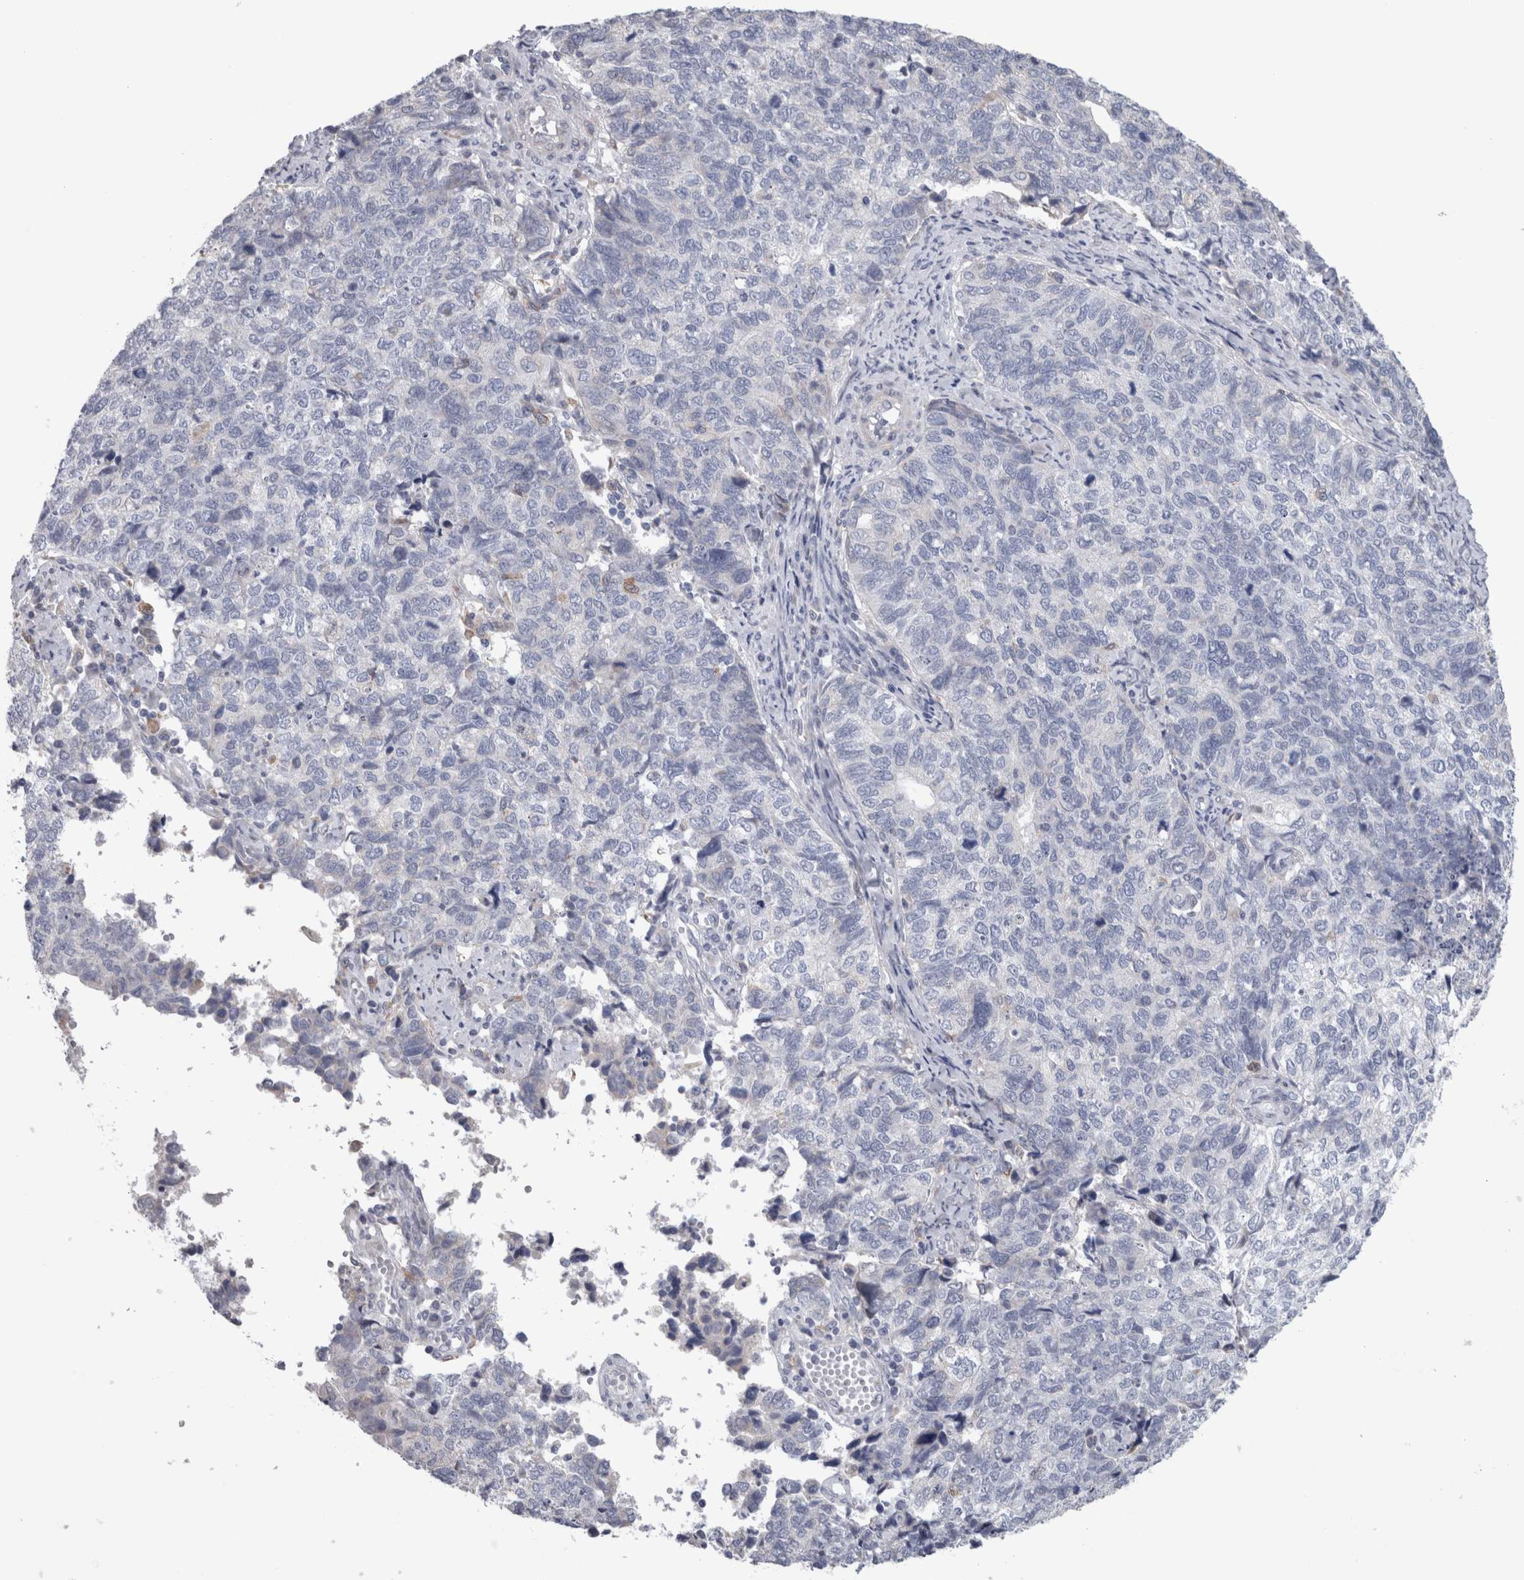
{"staining": {"intensity": "negative", "quantity": "none", "location": "none"}, "tissue": "cervical cancer", "cell_type": "Tumor cells", "image_type": "cancer", "snomed": [{"axis": "morphology", "description": "Squamous cell carcinoma, NOS"}, {"axis": "topography", "description": "Cervix"}], "caption": "There is no significant expression in tumor cells of cervical cancer.", "gene": "GDAP1", "patient": {"sex": "female", "age": 63}}